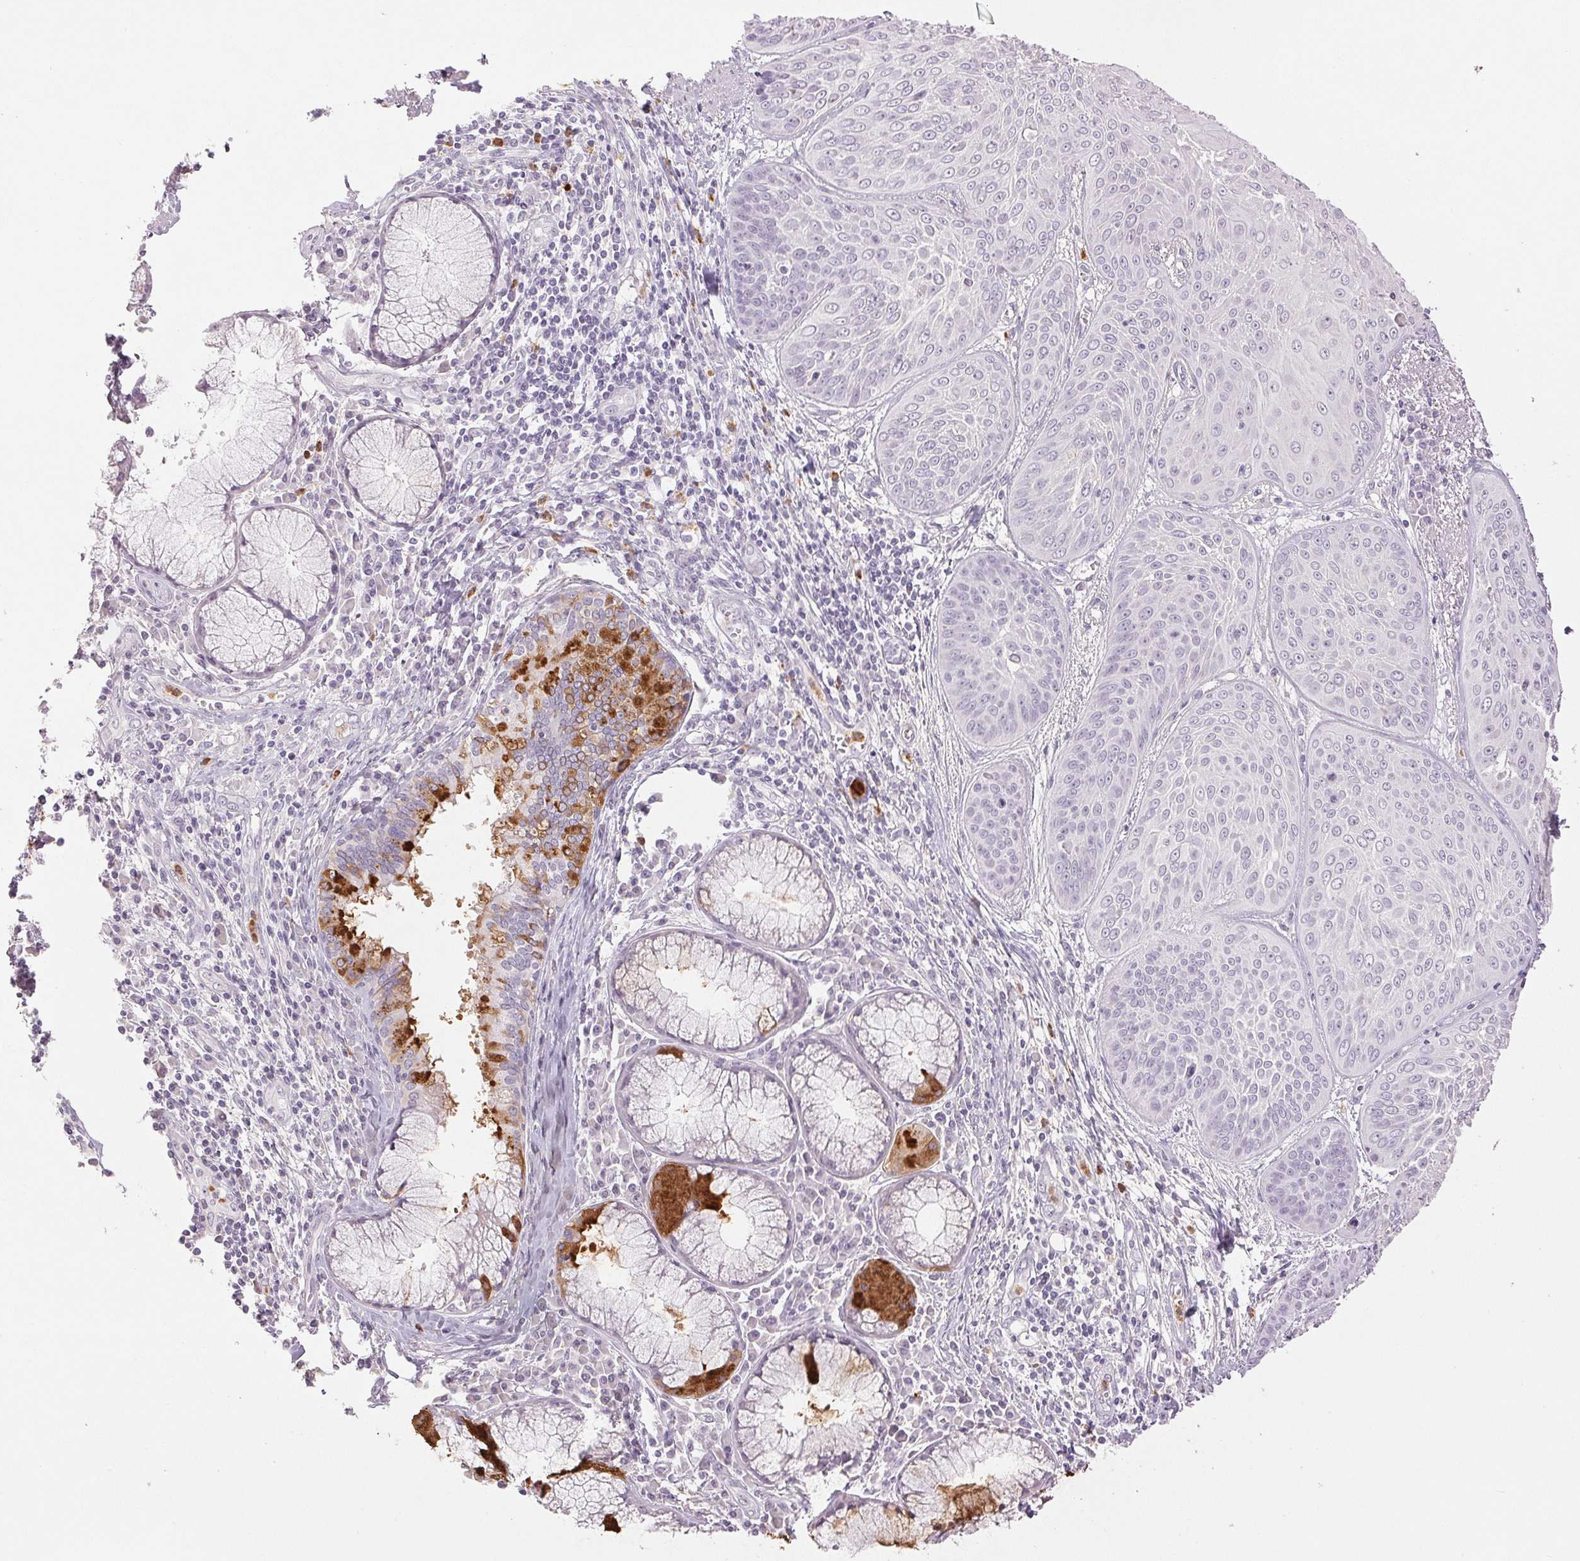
{"staining": {"intensity": "negative", "quantity": "none", "location": "none"}, "tissue": "lung cancer", "cell_type": "Tumor cells", "image_type": "cancer", "snomed": [{"axis": "morphology", "description": "Squamous cell carcinoma, NOS"}, {"axis": "topography", "description": "Lung"}], "caption": "Micrograph shows no protein expression in tumor cells of squamous cell carcinoma (lung) tissue.", "gene": "LTF", "patient": {"sex": "male", "age": 74}}